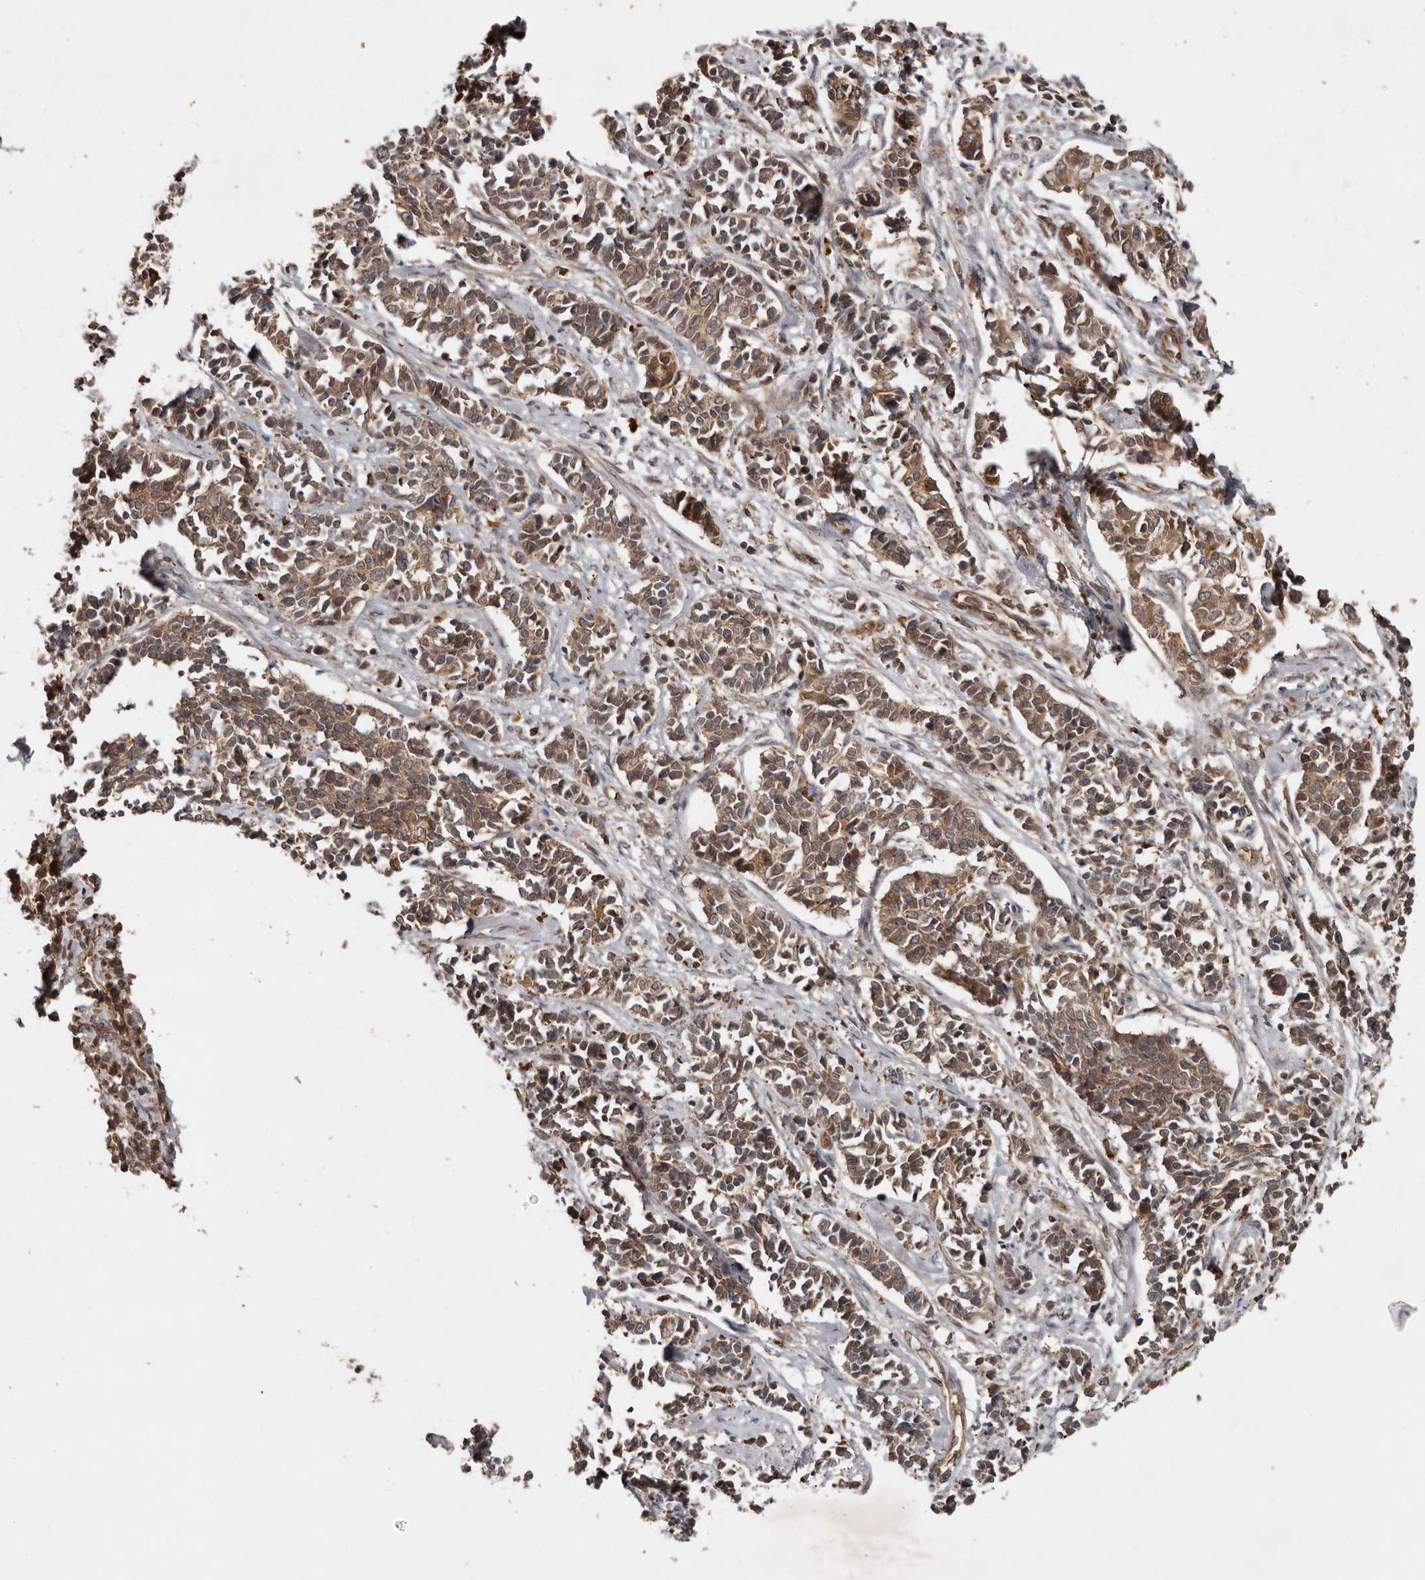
{"staining": {"intensity": "moderate", "quantity": ">75%", "location": "cytoplasmic/membranous"}, "tissue": "cervical cancer", "cell_type": "Tumor cells", "image_type": "cancer", "snomed": [{"axis": "morphology", "description": "Normal tissue, NOS"}, {"axis": "morphology", "description": "Squamous cell carcinoma, NOS"}, {"axis": "topography", "description": "Cervix"}], "caption": "Protein expression analysis of cervical squamous cell carcinoma demonstrates moderate cytoplasmic/membranous positivity in approximately >75% of tumor cells.", "gene": "STK36", "patient": {"sex": "female", "age": 35}}